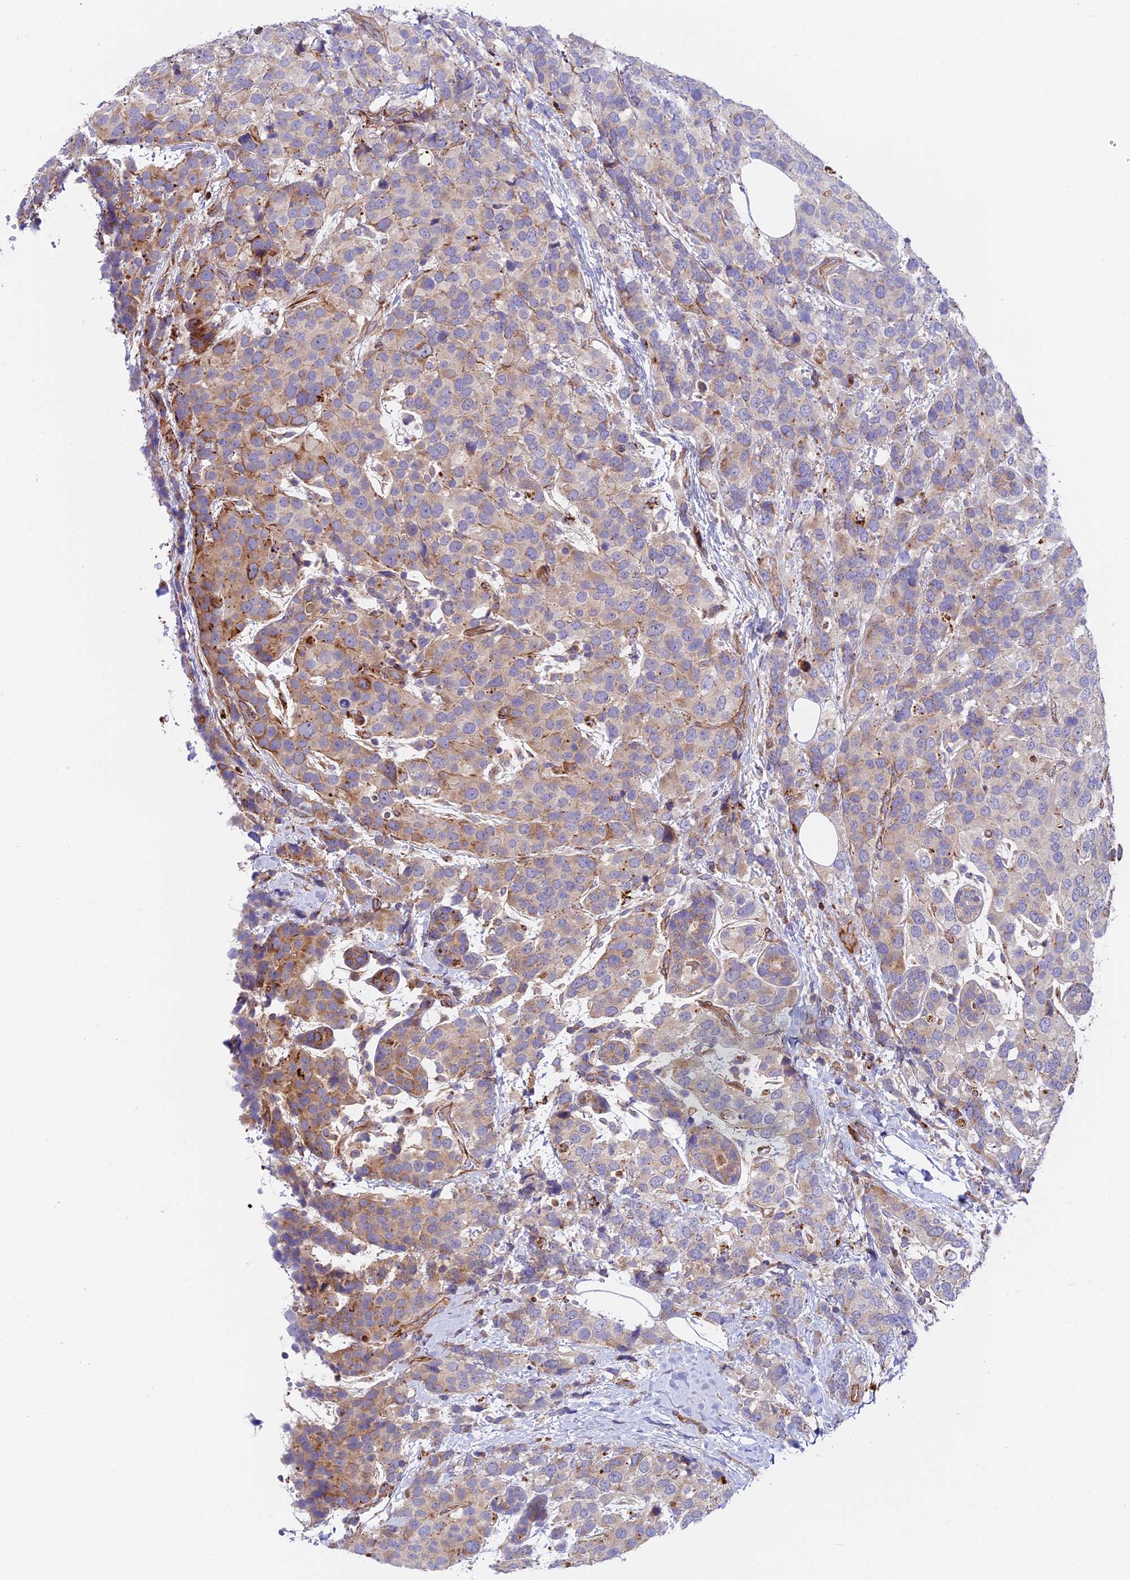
{"staining": {"intensity": "moderate", "quantity": "<25%", "location": "cytoplasmic/membranous"}, "tissue": "breast cancer", "cell_type": "Tumor cells", "image_type": "cancer", "snomed": [{"axis": "morphology", "description": "Lobular carcinoma"}, {"axis": "topography", "description": "Breast"}], "caption": "About <25% of tumor cells in human lobular carcinoma (breast) exhibit moderate cytoplasmic/membranous protein staining as visualized by brown immunohistochemical staining.", "gene": "VPS13C", "patient": {"sex": "female", "age": 59}}